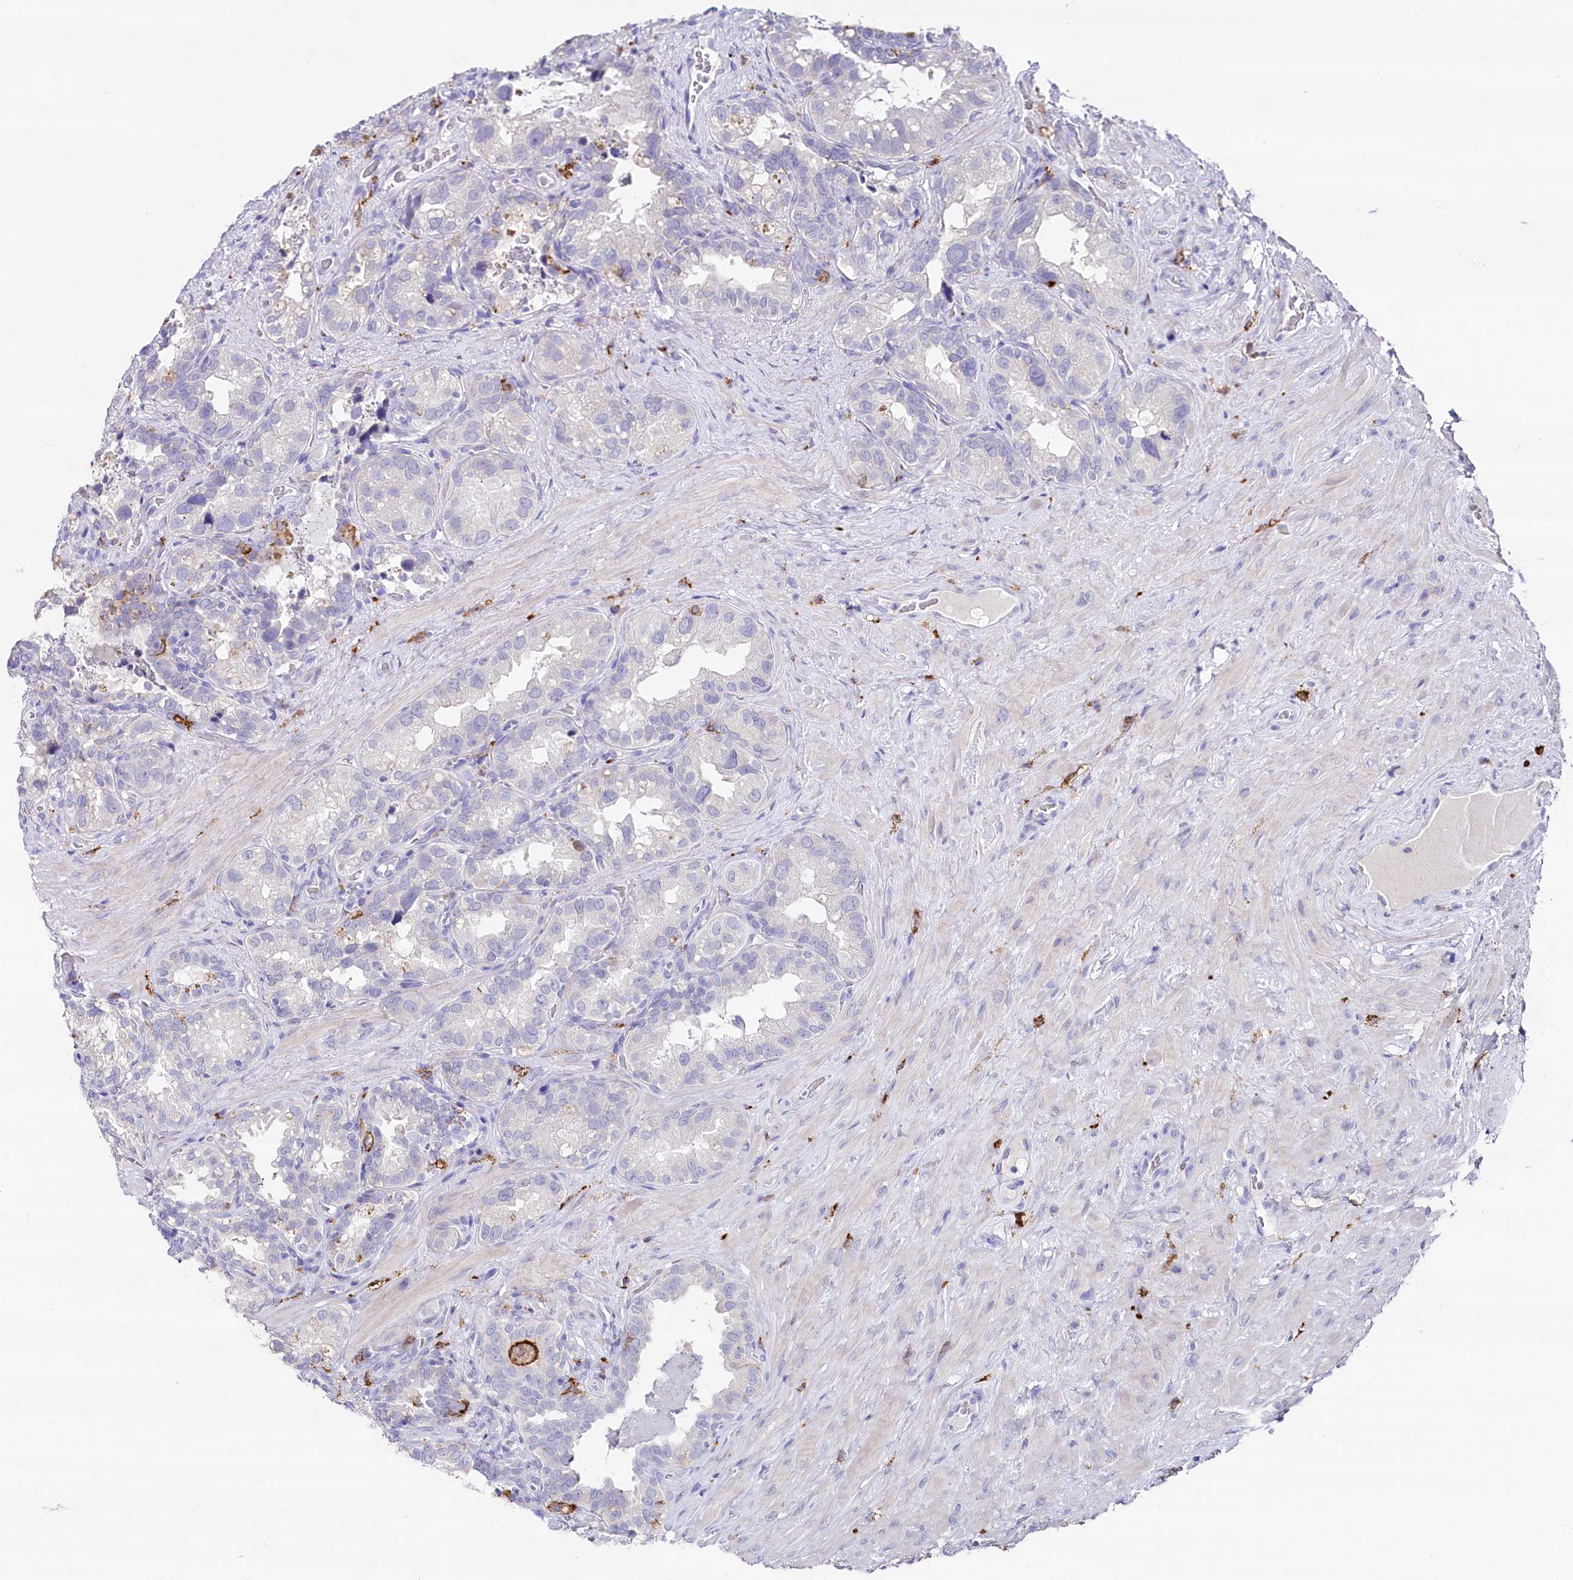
{"staining": {"intensity": "negative", "quantity": "none", "location": "none"}, "tissue": "seminal vesicle", "cell_type": "Glandular cells", "image_type": "normal", "snomed": [{"axis": "morphology", "description": "Normal tissue, NOS"}, {"axis": "topography", "description": "Seminal veicle"}, {"axis": "topography", "description": "Peripheral nerve tissue"}], "caption": "This is an immunohistochemistry image of unremarkable seminal vesicle. There is no positivity in glandular cells.", "gene": "CLEC4M", "patient": {"sex": "male", "age": 67}}